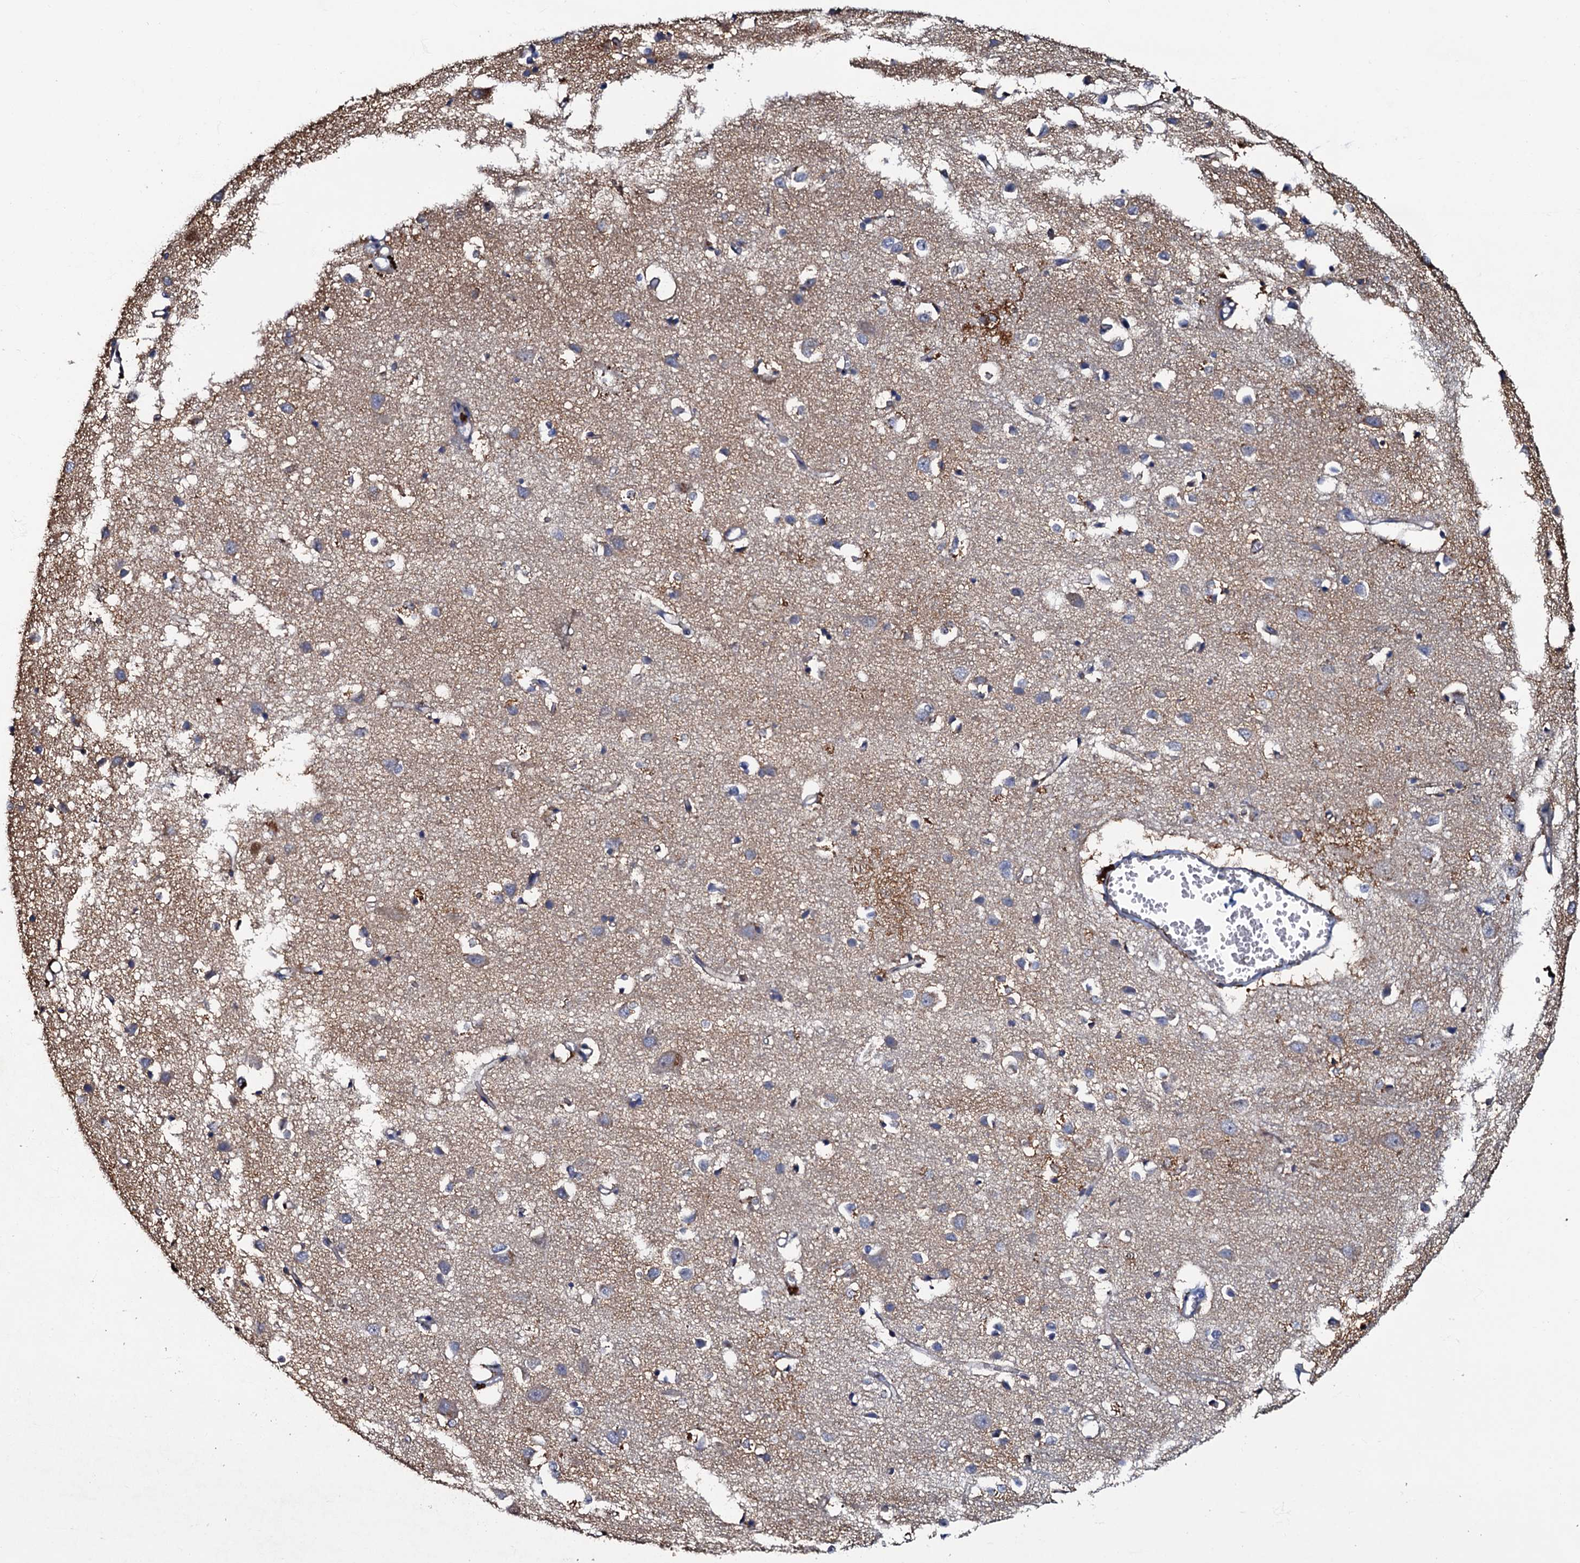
{"staining": {"intensity": "negative", "quantity": "none", "location": "none"}, "tissue": "cerebral cortex", "cell_type": "Endothelial cells", "image_type": "normal", "snomed": [{"axis": "morphology", "description": "Normal tissue, NOS"}, {"axis": "topography", "description": "Cerebral cortex"}], "caption": "Endothelial cells show no significant staining in unremarkable cerebral cortex. (DAB (3,3'-diaminobenzidine) IHC, high magnification).", "gene": "CPNE2", "patient": {"sex": "female", "age": 64}}